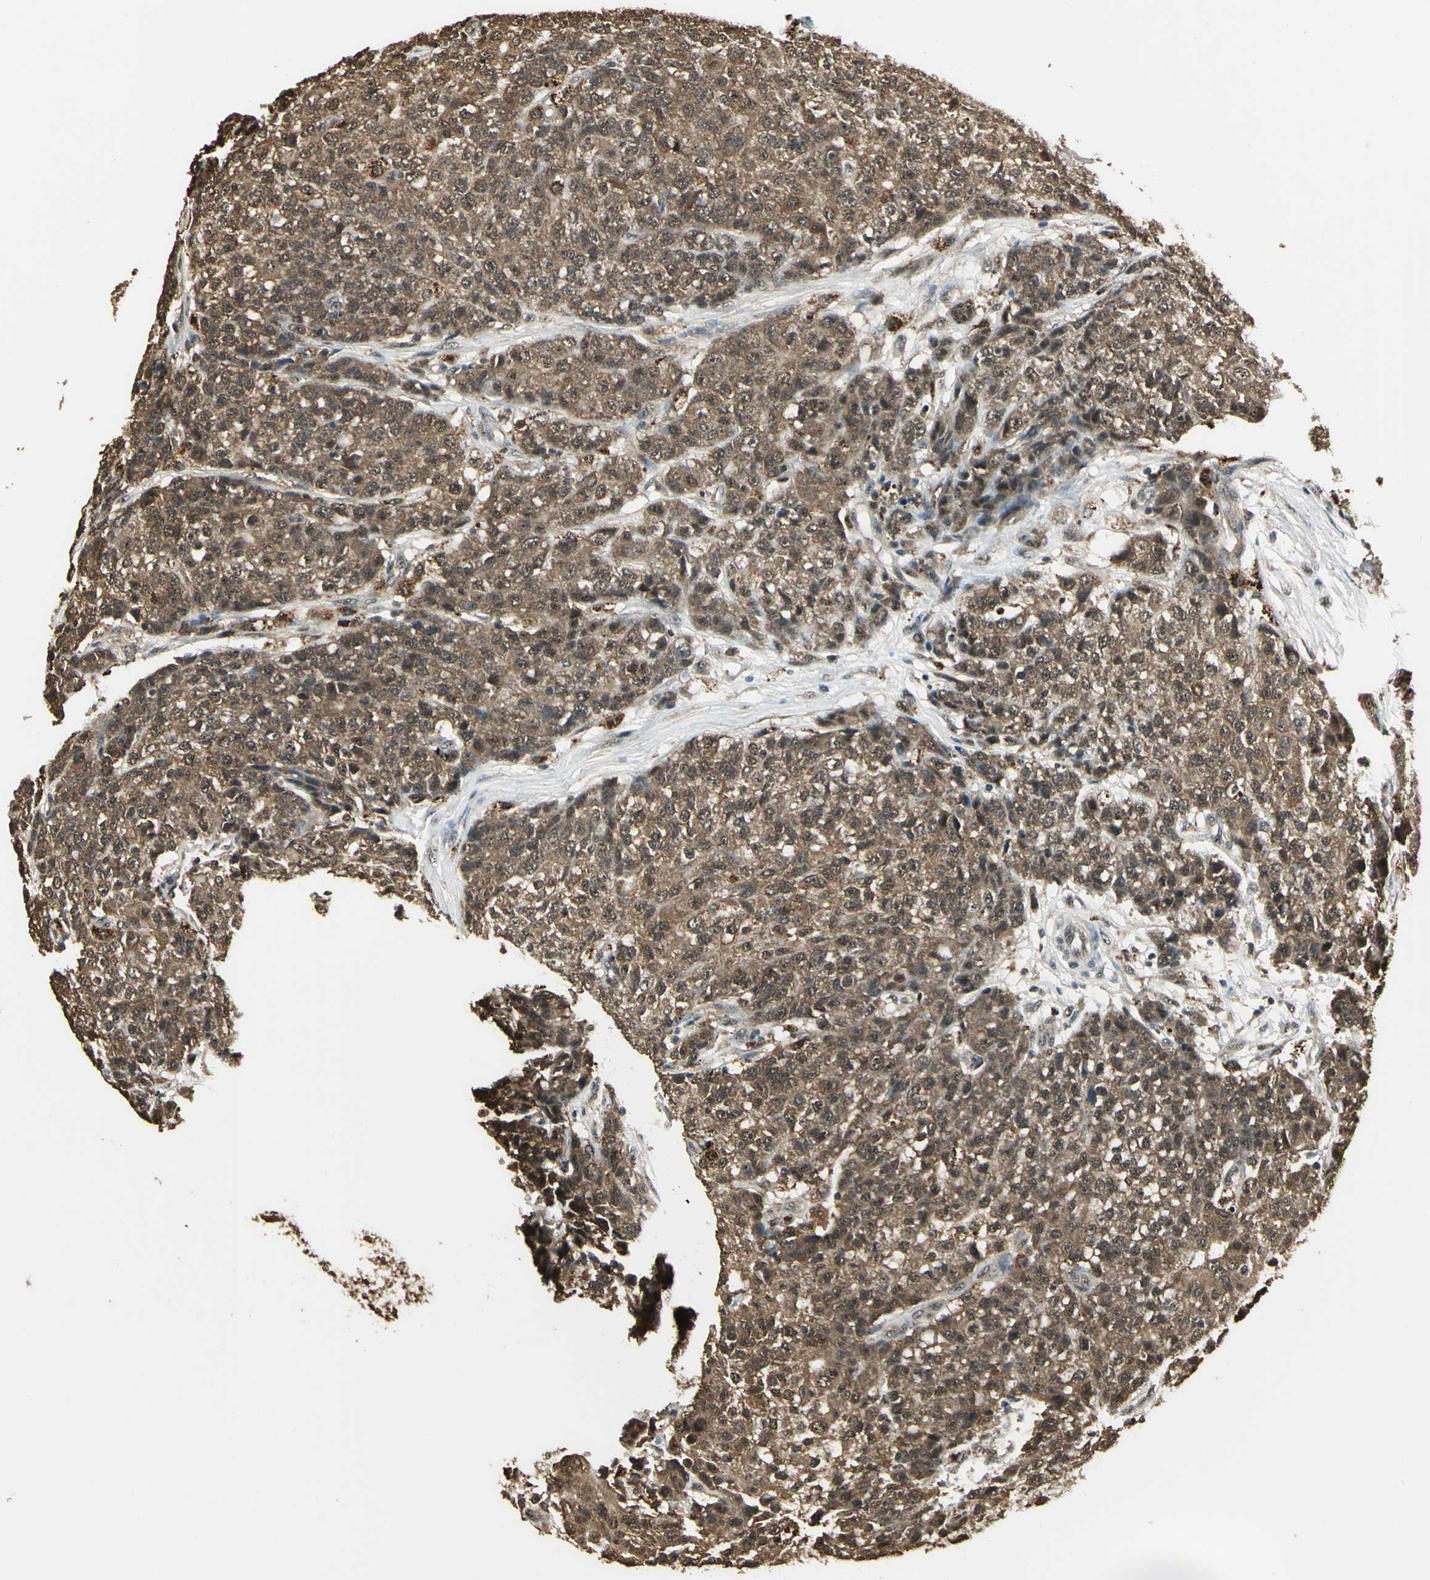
{"staining": {"intensity": "strong", "quantity": ">75%", "location": "cytoplasmic/membranous"}, "tissue": "ovarian cancer", "cell_type": "Tumor cells", "image_type": "cancer", "snomed": [{"axis": "morphology", "description": "Carcinoma, endometroid"}, {"axis": "topography", "description": "Ovary"}], "caption": "A photomicrograph showing strong cytoplasmic/membranous positivity in about >75% of tumor cells in ovarian cancer (endometroid carcinoma), as visualized by brown immunohistochemical staining.", "gene": "UCHL5", "patient": {"sex": "female", "age": 42}}